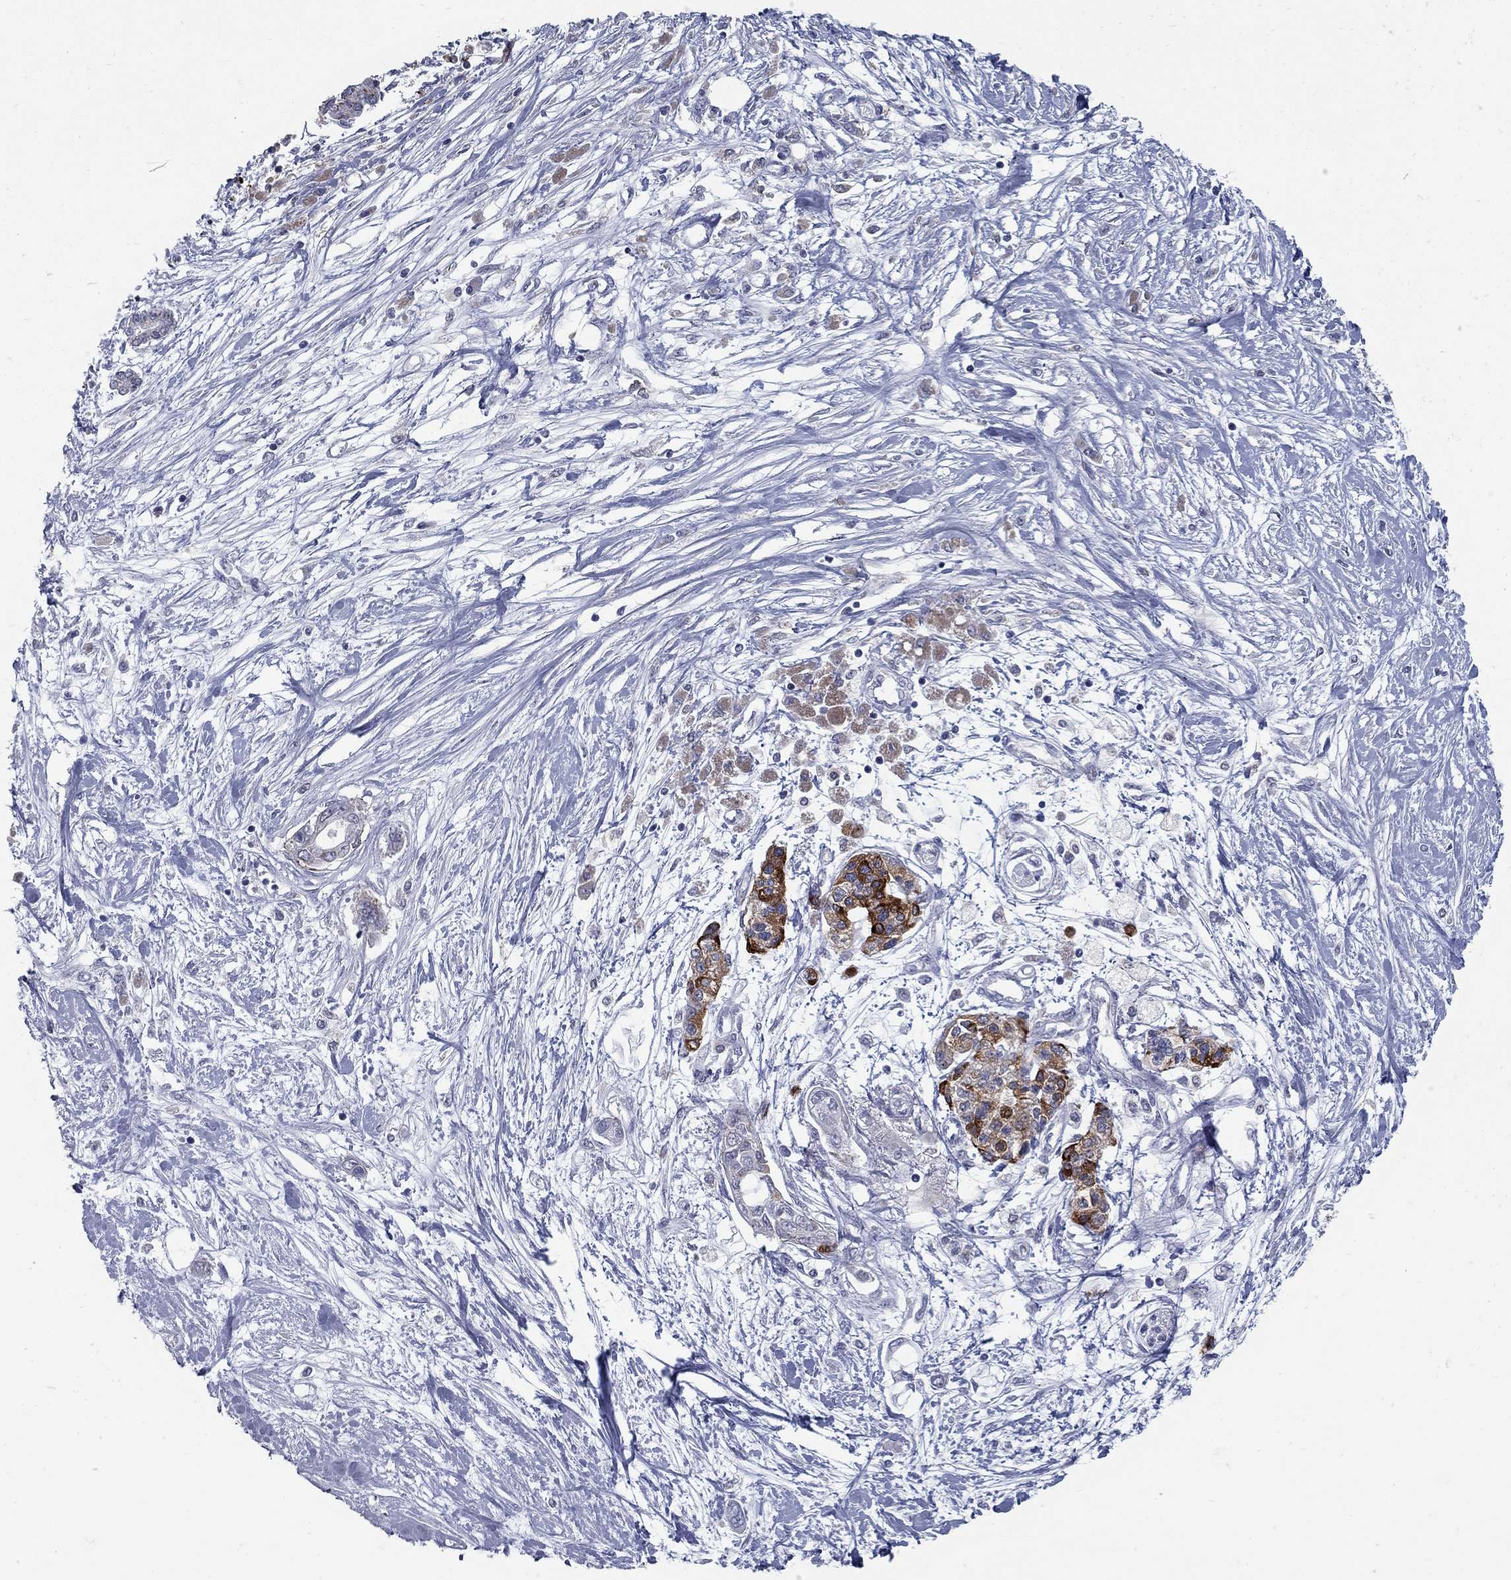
{"staining": {"intensity": "strong", "quantity": "<25%", "location": "cytoplasmic/membranous"}, "tissue": "pancreatic cancer", "cell_type": "Tumor cells", "image_type": "cancer", "snomed": [{"axis": "morphology", "description": "Adenocarcinoma, NOS"}, {"axis": "topography", "description": "Pancreas"}], "caption": "The micrograph reveals staining of adenocarcinoma (pancreatic), revealing strong cytoplasmic/membranous protein staining (brown color) within tumor cells. Immunohistochemistry (ihc) stains the protein in brown and the nuclei are stained blue.", "gene": "KIAA0319L", "patient": {"sex": "female", "age": 77}}